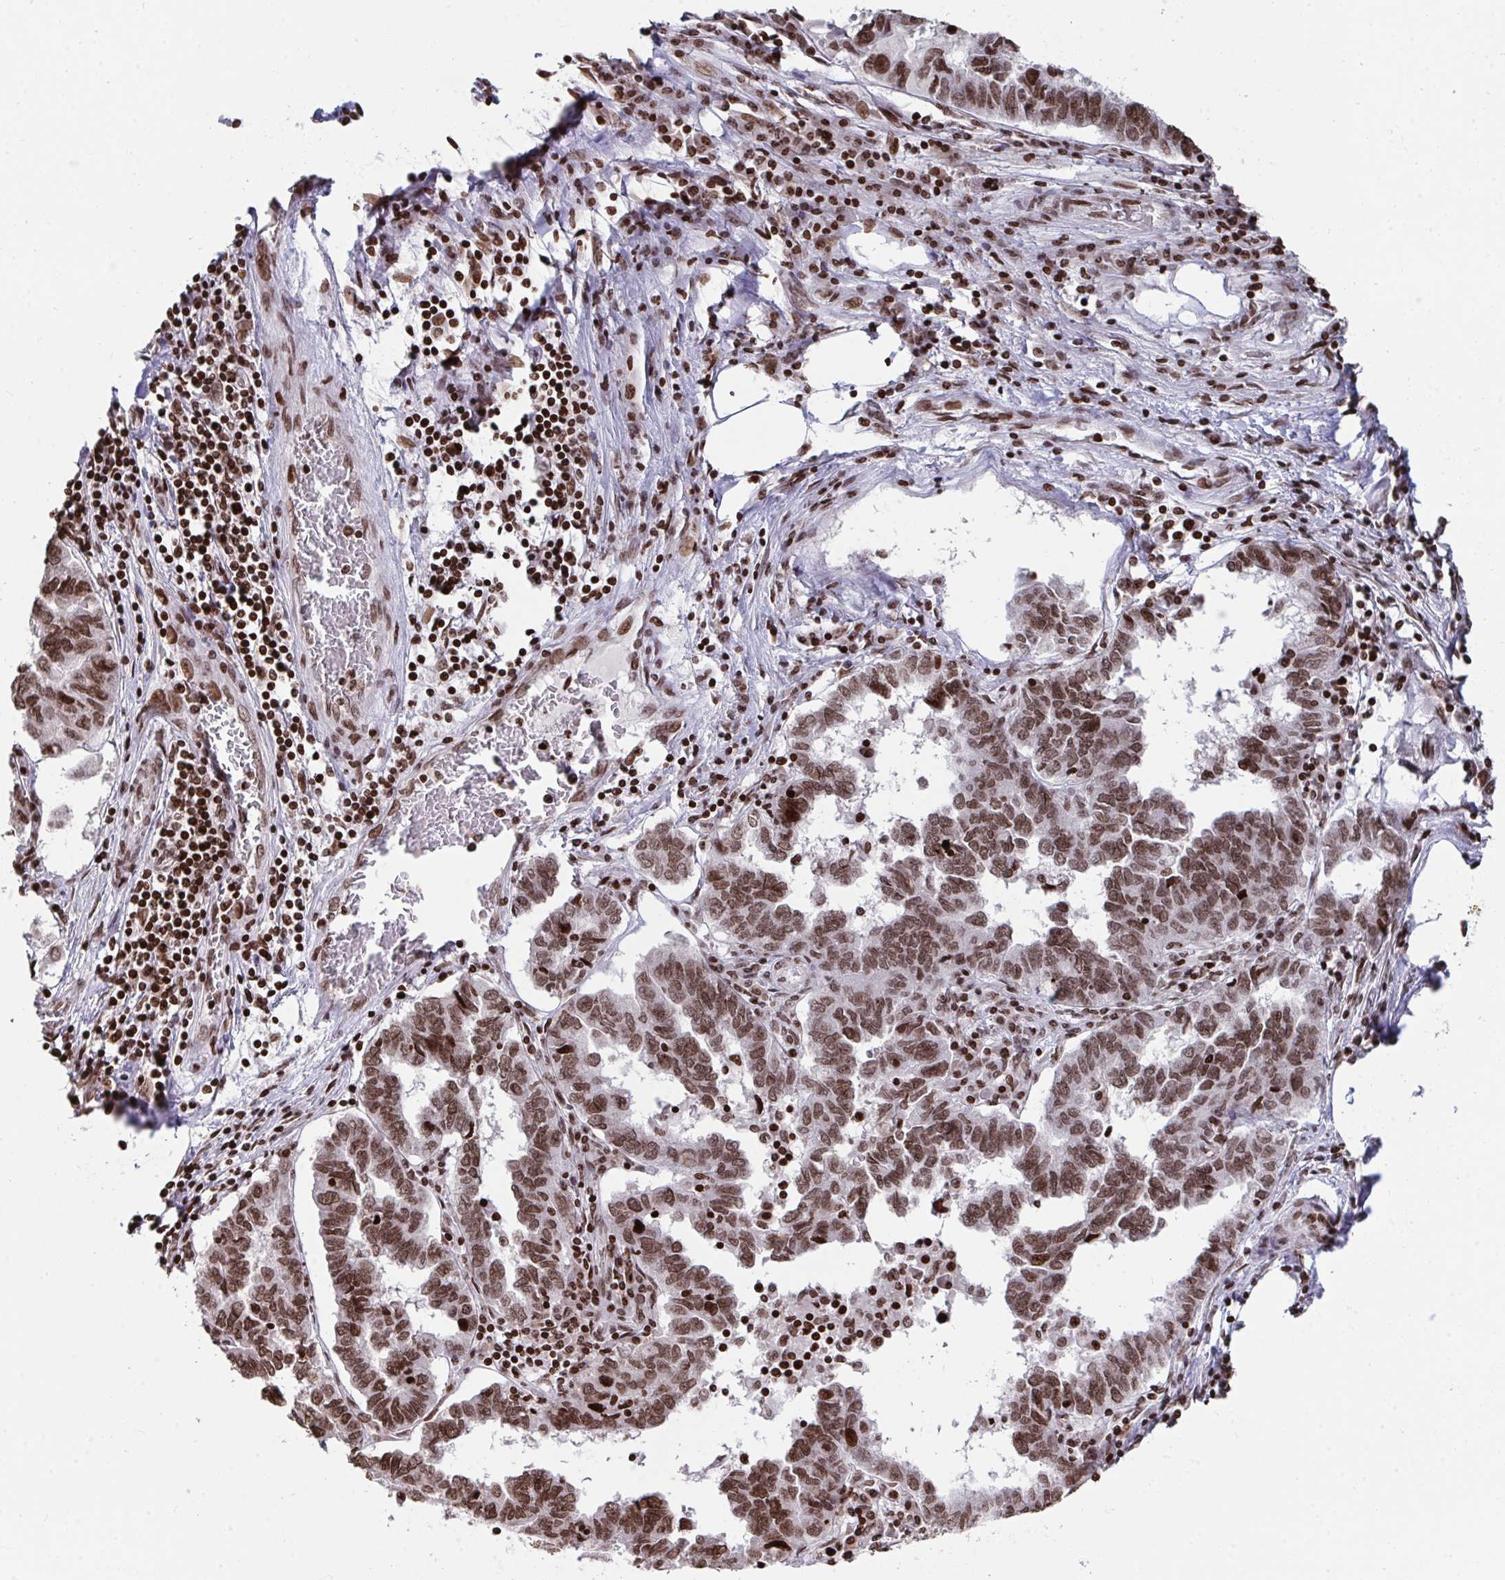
{"staining": {"intensity": "moderate", "quantity": ">75%", "location": "nuclear"}, "tissue": "ovarian cancer", "cell_type": "Tumor cells", "image_type": "cancer", "snomed": [{"axis": "morphology", "description": "Cystadenocarcinoma, serous, NOS"}, {"axis": "topography", "description": "Ovary"}], "caption": "An image of ovarian serous cystadenocarcinoma stained for a protein reveals moderate nuclear brown staining in tumor cells. (IHC, brightfield microscopy, high magnification).", "gene": "NIP7", "patient": {"sex": "female", "age": 64}}